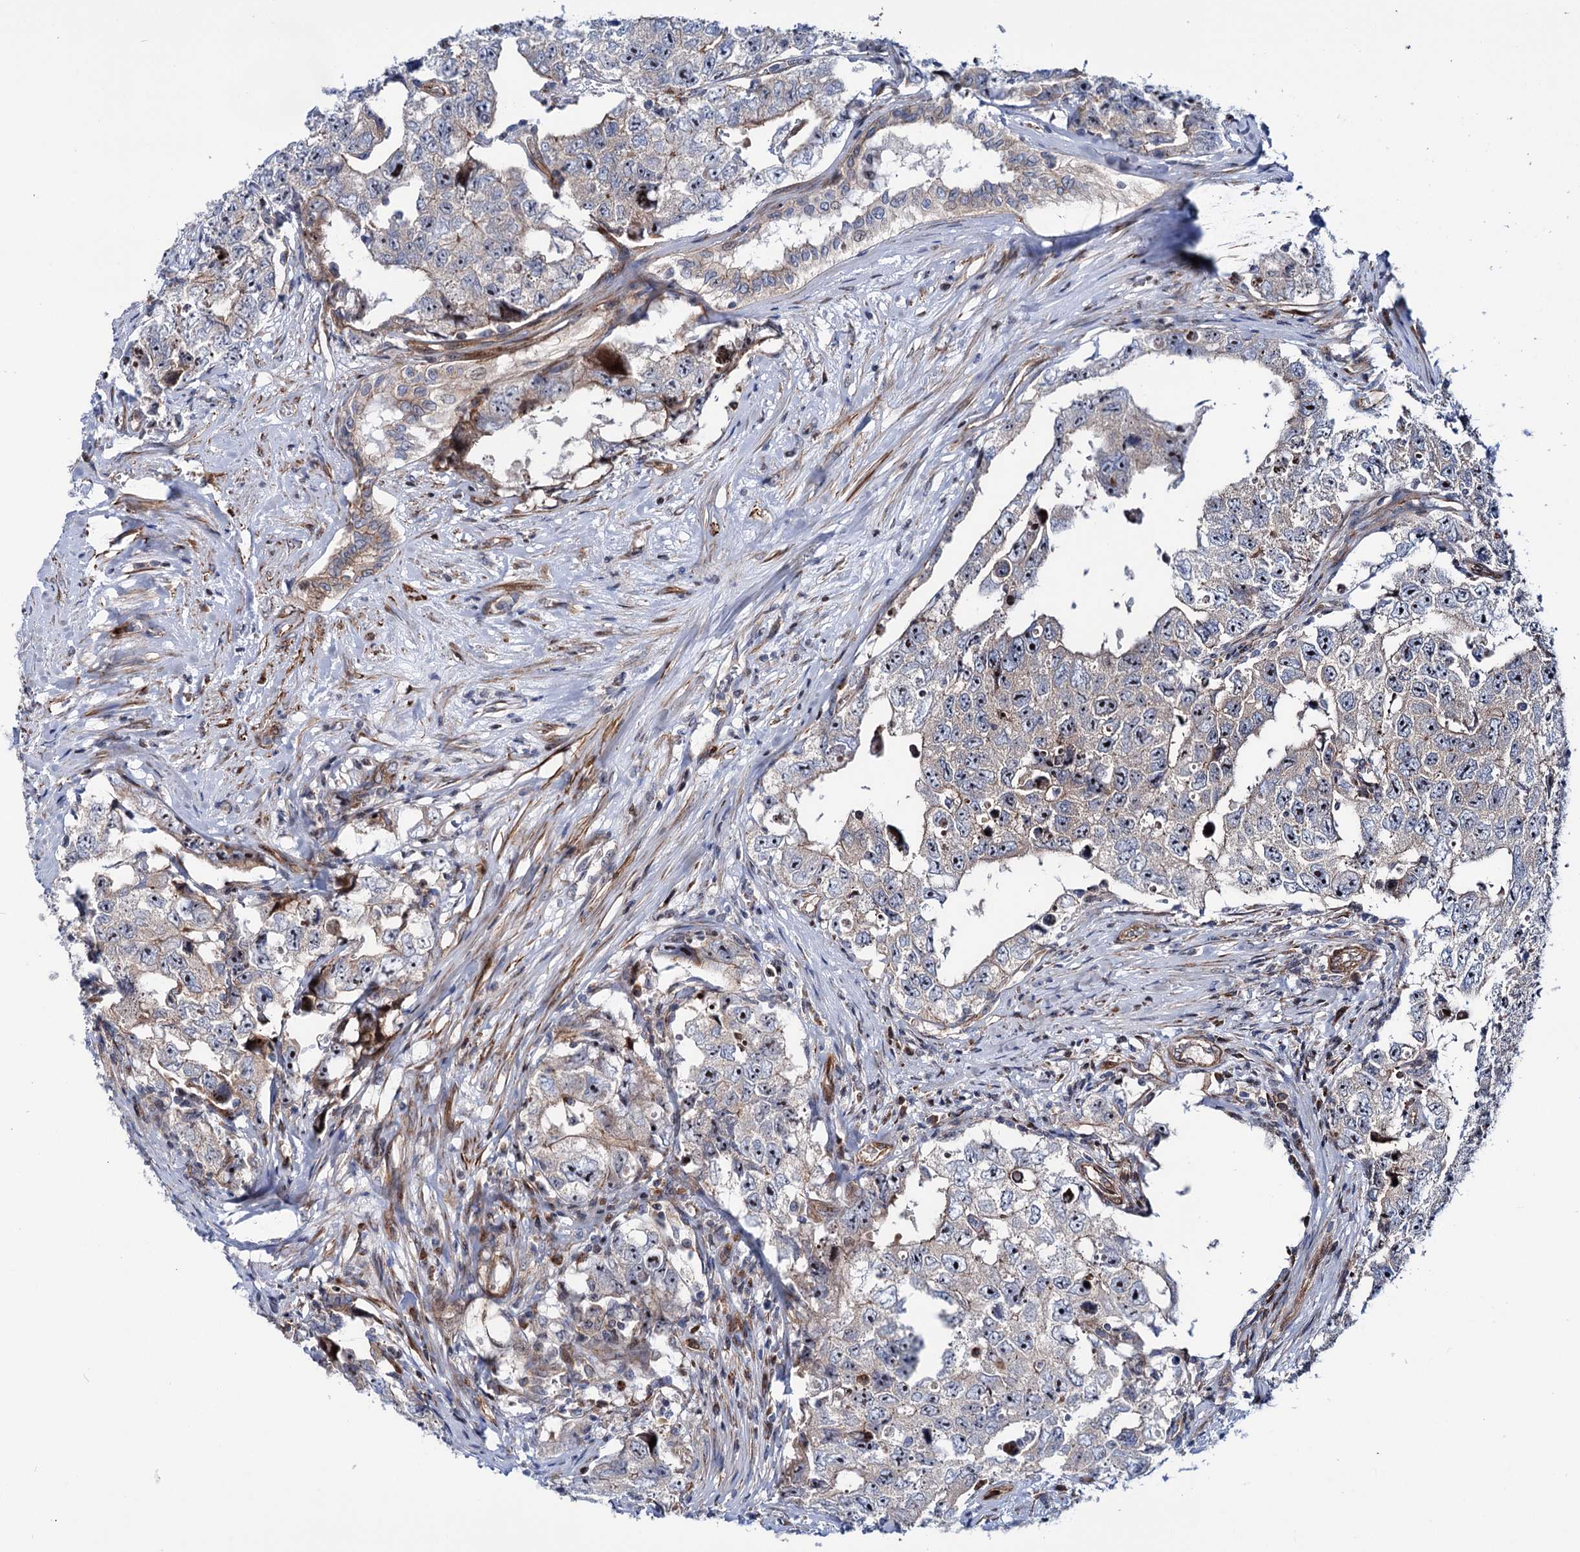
{"staining": {"intensity": "negative", "quantity": "none", "location": "none"}, "tissue": "testis cancer", "cell_type": "Tumor cells", "image_type": "cancer", "snomed": [{"axis": "morphology", "description": "Carcinoma, Embryonal, NOS"}, {"axis": "topography", "description": "Testis"}], "caption": "Immunohistochemical staining of human testis embryonal carcinoma reveals no significant expression in tumor cells.", "gene": "THAP9", "patient": {"sex": "male", "age": 17}}